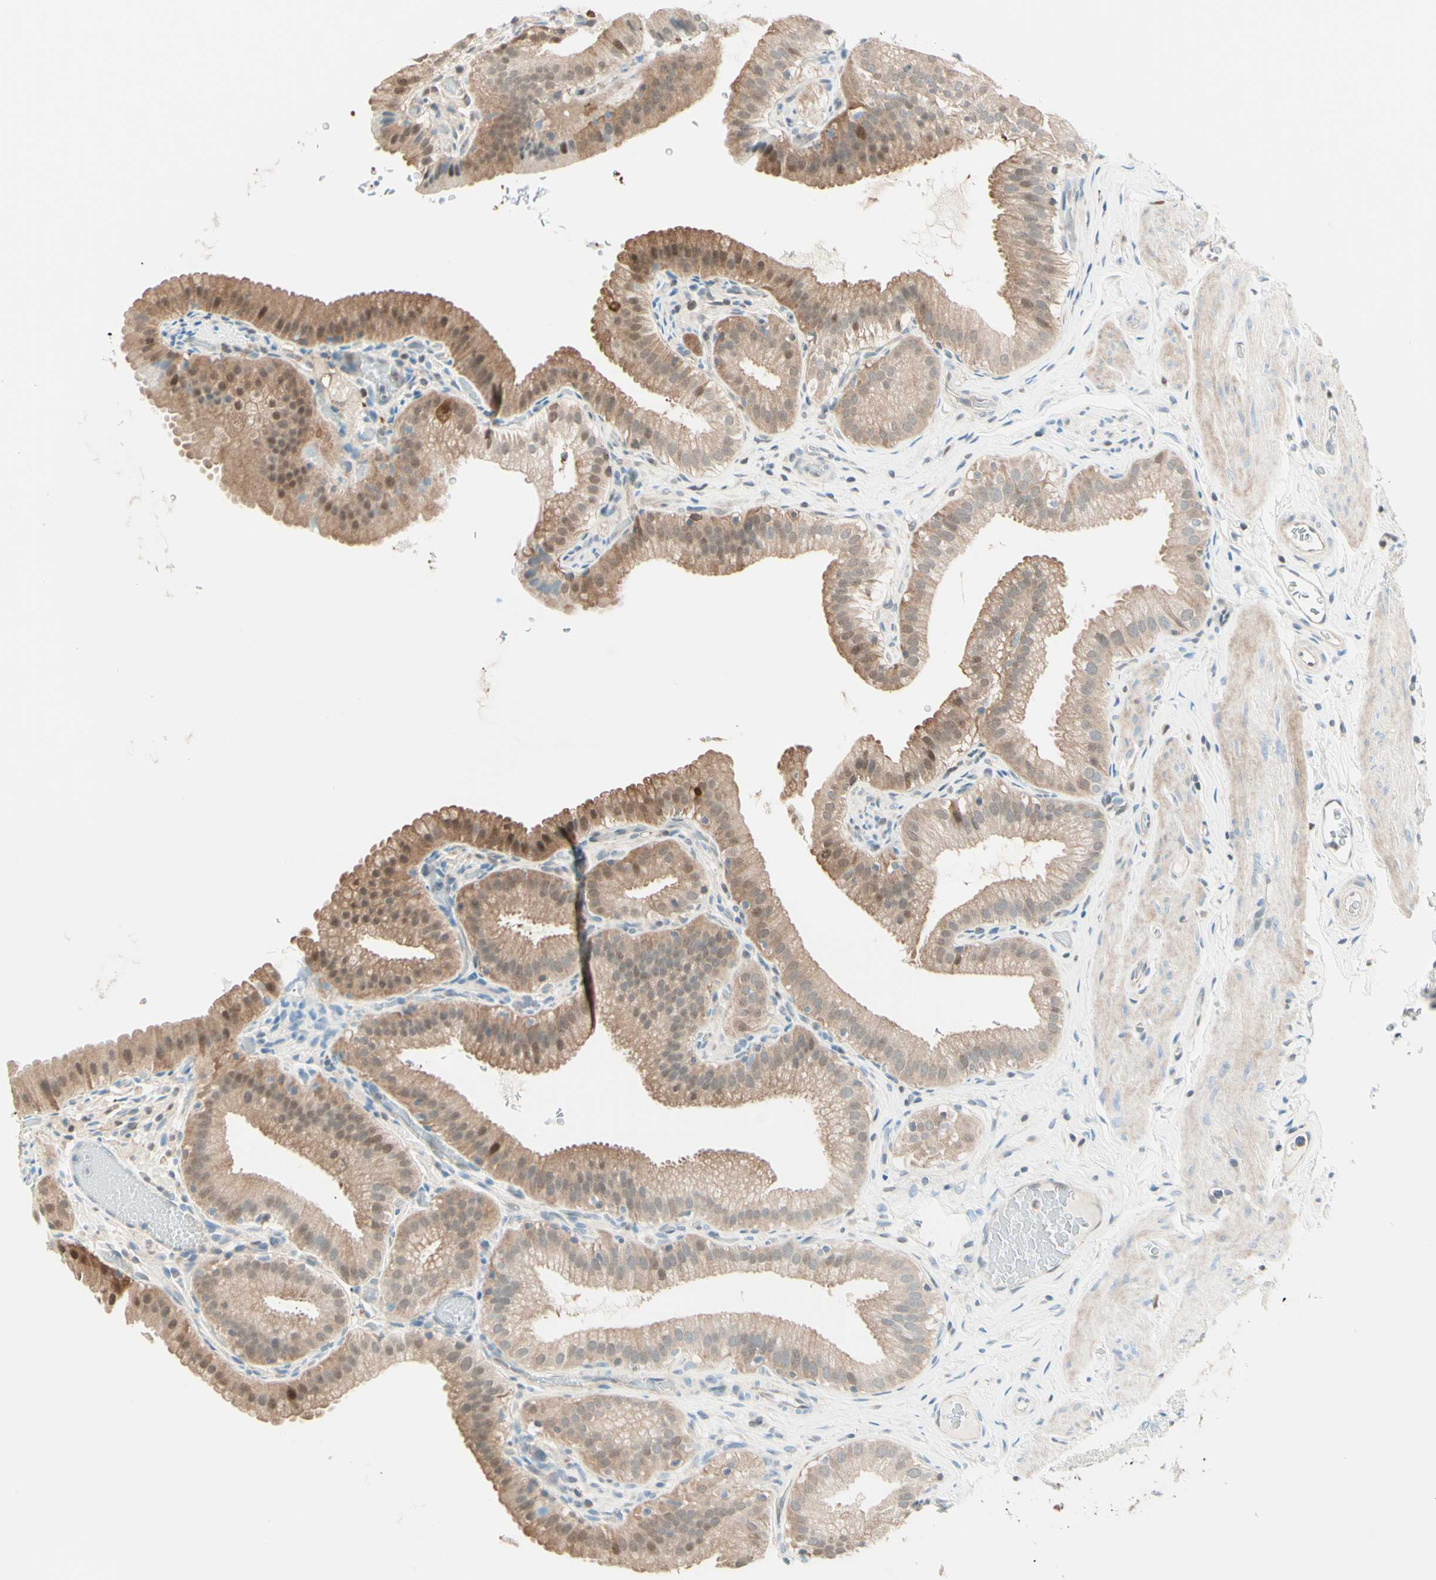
{"staining": {"intensity": "moderate", "quantity": ">75%", "location": "cytoplasmic/membranous,nuclear"}, "tissue": "gallbladder", "cell_type": "Glandular cells", "image_type": "normal", "snomed": [{"axis": "morphology", "description": "Normal tissue, NOS"}, {"axis": "topography", "description": "Gallbladder"}], "caption": "Glandular cells reveal moderate cytoplasmic/membranous,nuclear staining in about >75% of cells in unremarkable gallbladder. Immunohistochemistry stains the protein in brown and the nuclei are stained blue.", "gene": "UPK3B", "patient": {"sex": "male", "age": 54}}